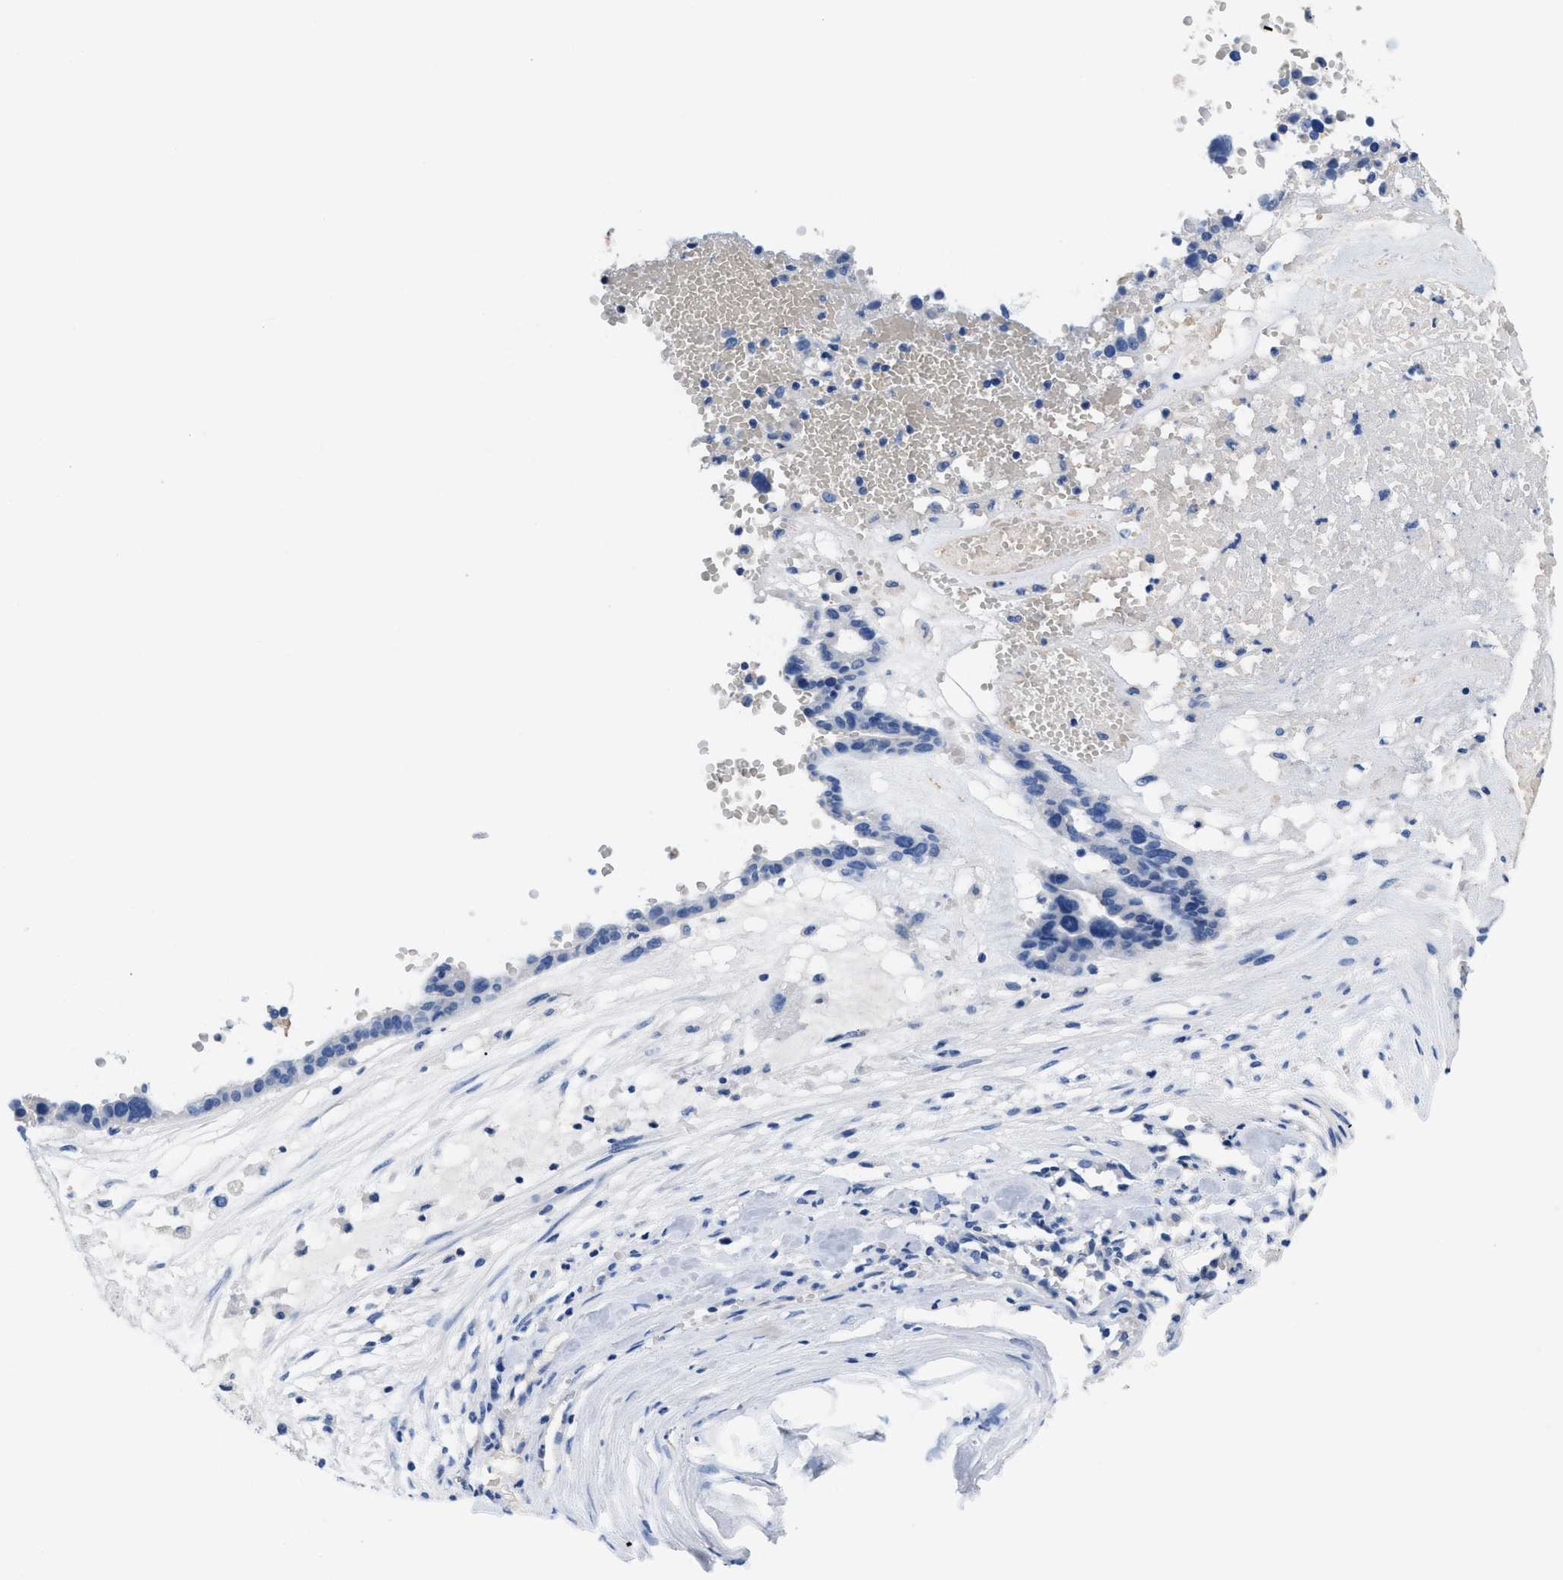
{"staining": {"intensity": "negative", "quantity": "none", "location": "none"}, "tissue": "ovarian cancer", "cell_type": "Tumor cells", "image_type": "cancer", "snomed": [{"axis": "morphology", "description": "Cystadenocarcinoma, serous, NOS"}, {"axis": "topography", "description": "Ovary"}], "caption": "This is an immunohistochemistry (IHC) photomicrograph of ovarian cancer. There is no staining in tumor cells.", "gene": "SLFN13", "patient": {"sex": "female", "age": 59}}